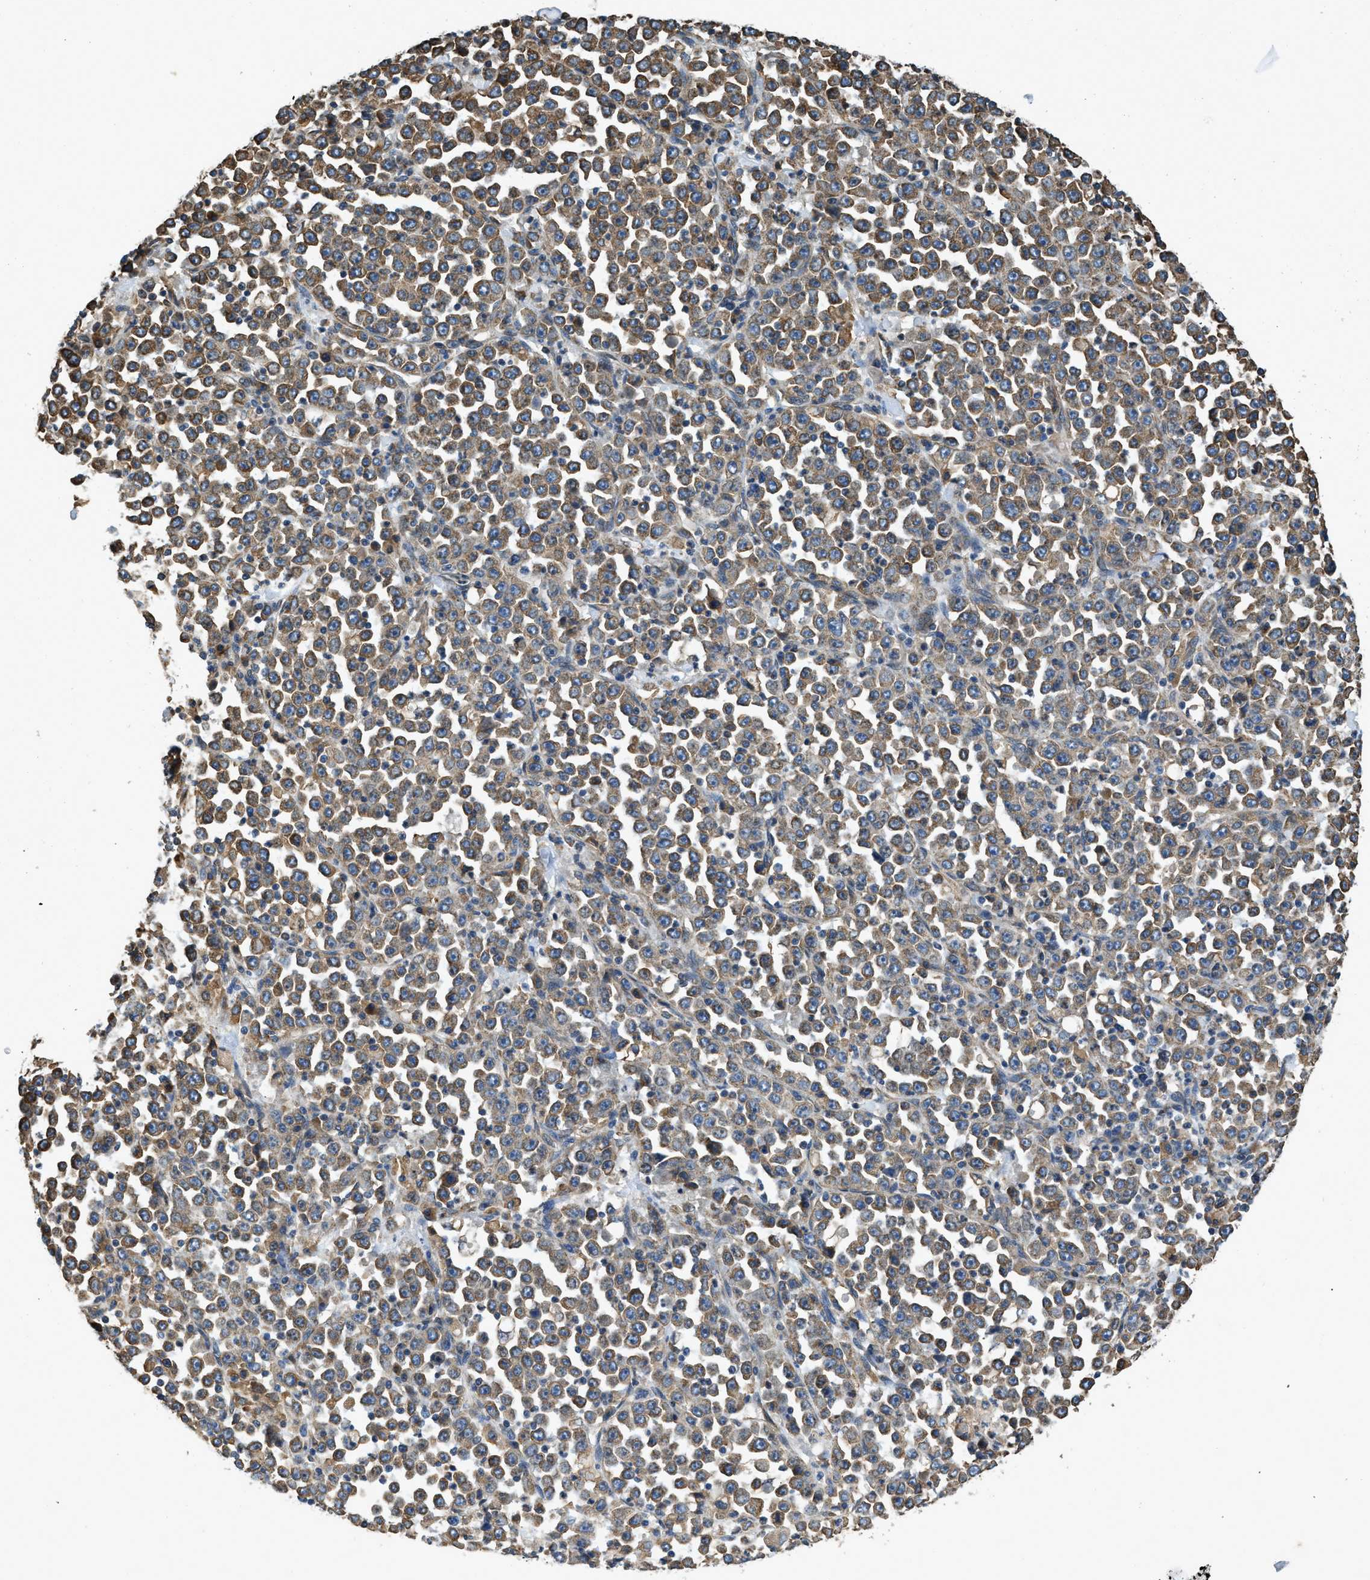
{"staining": {"intensity": "moderate", "quantity": ">75%", "location": "cytoplasmic/membranous"}, "tissue": "stomach cancer", "cell_type": "Tumor cells", "image_type": "cancer", "snomed": [{"axis": "morphology", "description": "Normal tissue, NOS"}, {"axis": "morphology", "description": "Adenocarcinoma, NOS"}, {"axis": "topography", "description": "Stomach, upper"}, {"axis": "topography", "description": "Stomach"}], "caption": "Adenocarcinoma (stomach) was stained to show a protein in brown. There is medium levels of moderate cytoplasmic/membranous positivity in approximately >75% of tumor cells. (IHC, brightfield microscopy, high magnification).", "gene": "BCAP31", "patient": {"sex": "male", "age": 59}}